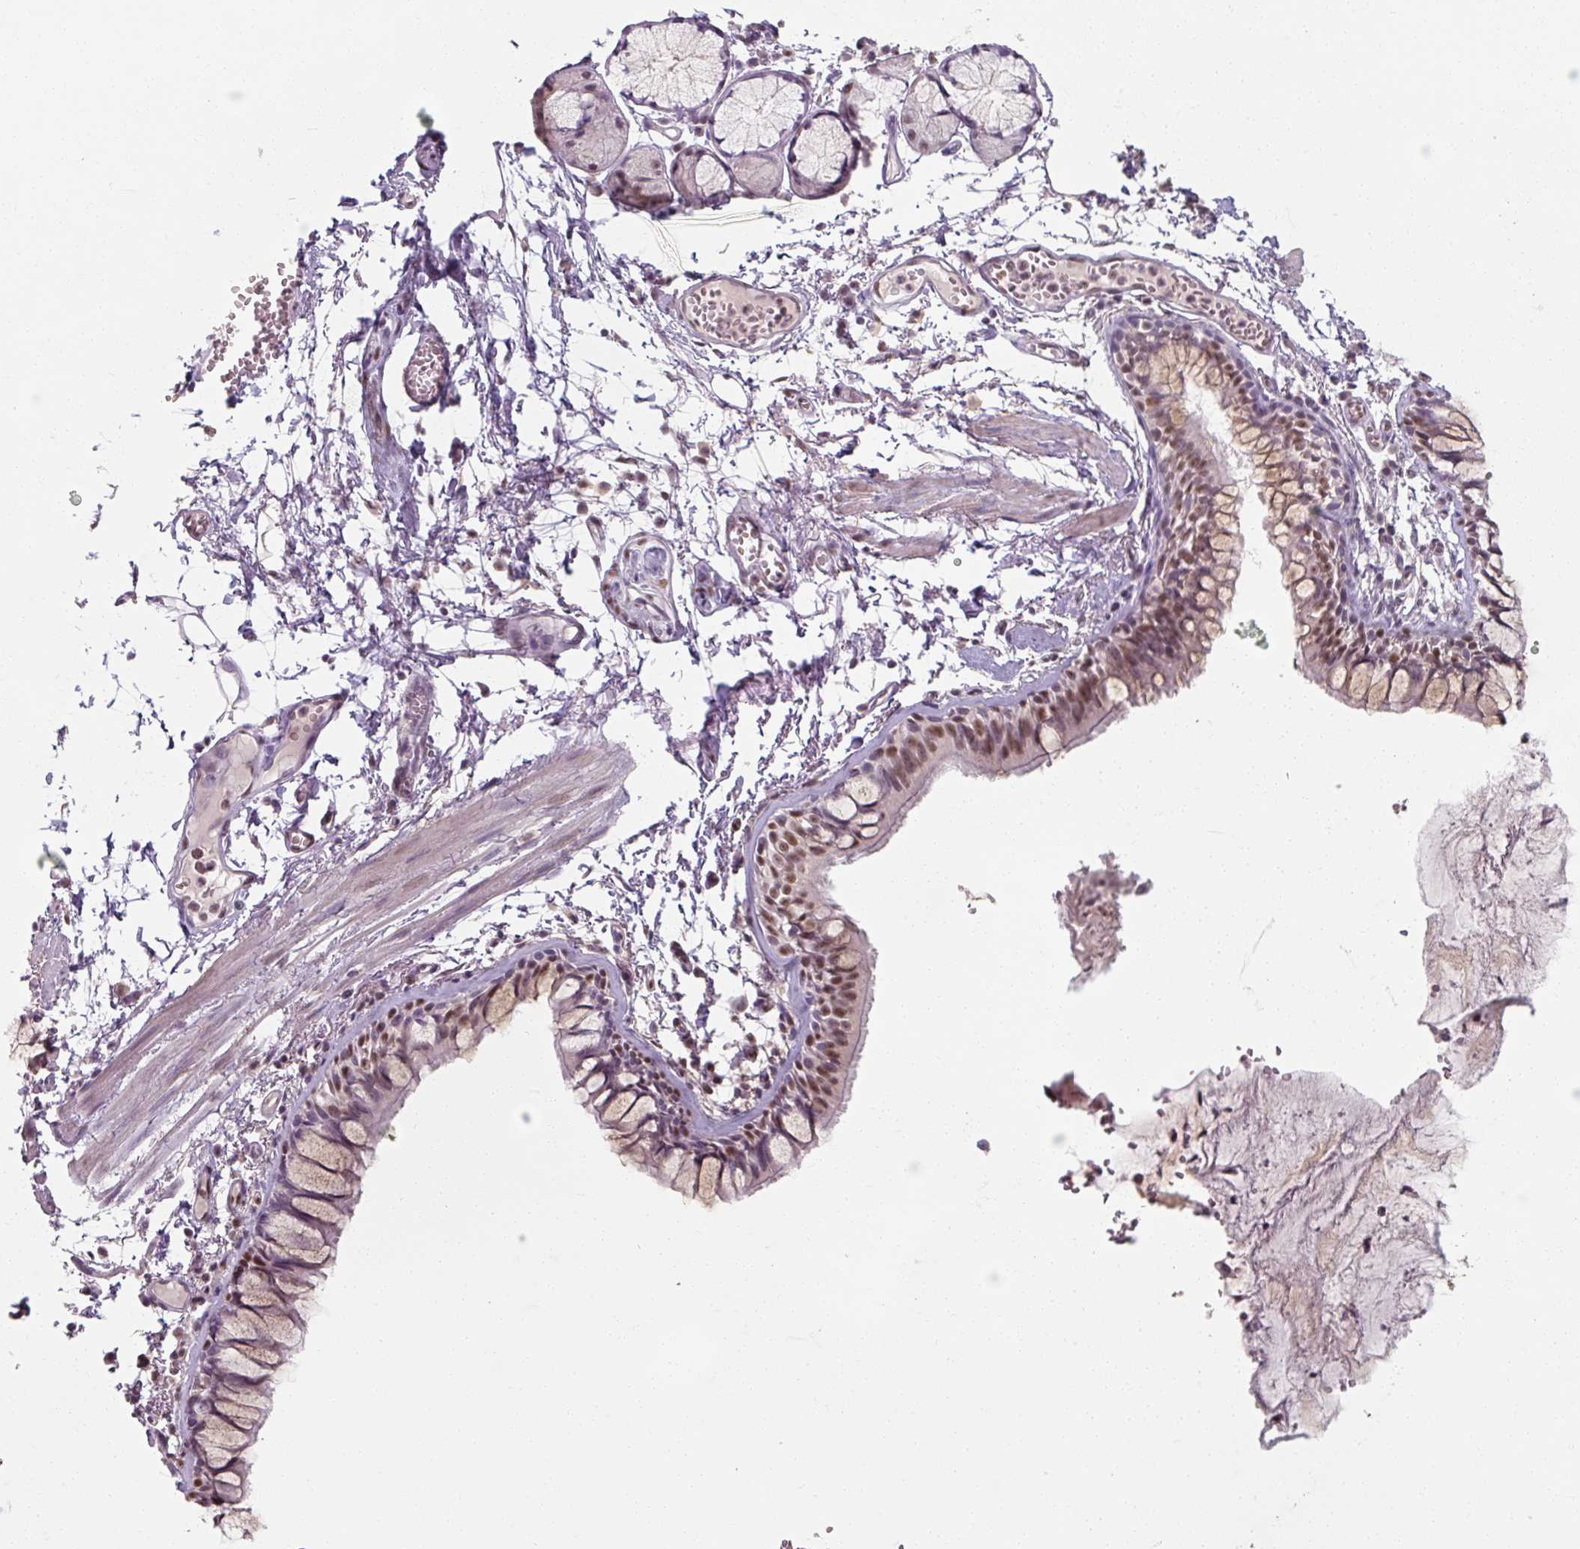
{"staining": {"intensity": "moderate", "quantity": ">75%", "location": "nuclear"}, "tissue": "bronchus", "cell_type": "Respiratory epithelial cells", "image_type": "normal", "snomed": [{"axis": "morphology", "description": "Normal tissue, NOS"}, {"axis": "topography", "description": "Cartilage tissue"}, {"axis": "topography", "description": "Bronchus"}], "caption": "Immunohistochemical staining of unremarkable bronchus reveals medium levels of moderate nuclear positivity in approximately >75% of respiratory epithelial cells. The staining was performed using DAB (3,3'-diaminobenzidine), with brown indicating positive protein expression. Nuclei are stained blue with hematoxylin.", "gene": "ENSG00000291316", "patient": {"sex": "male", "age": 78}}